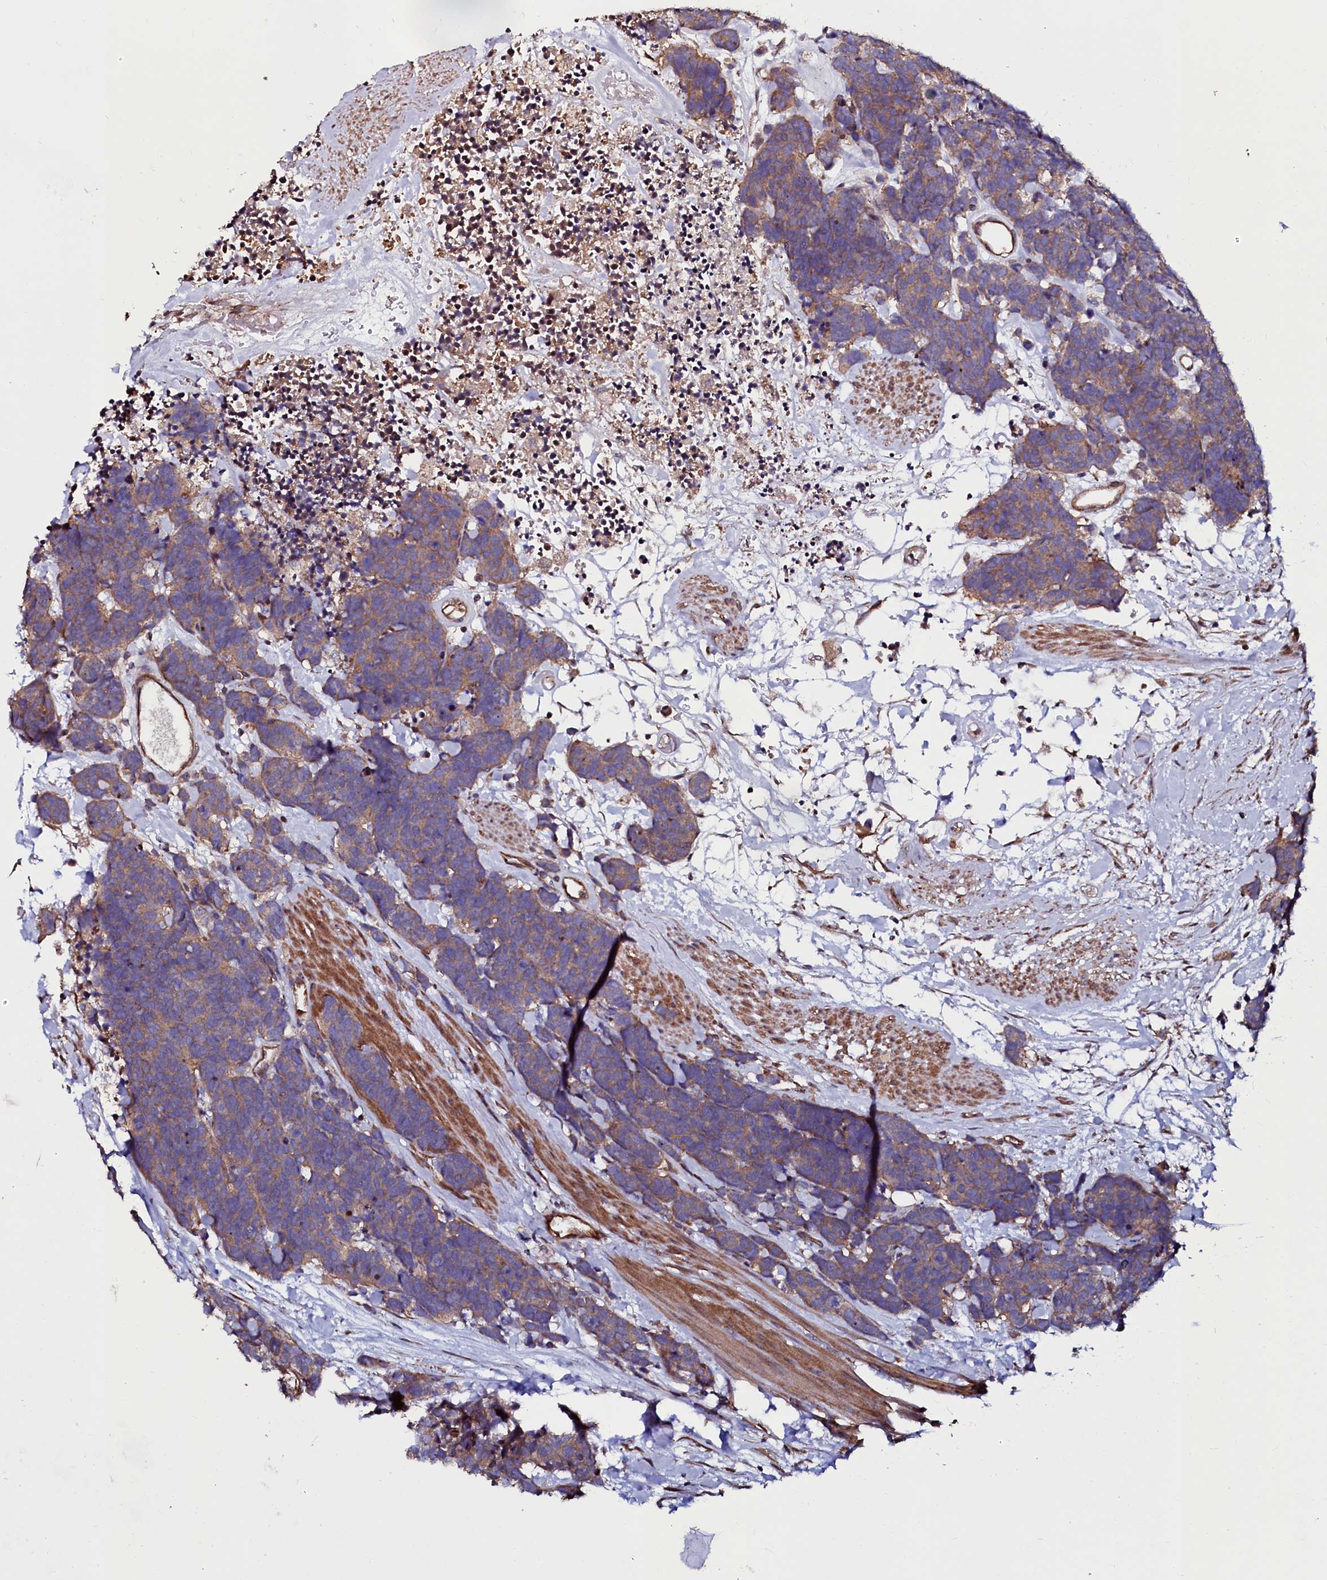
{"staining": {"intensity": "moderate", "quantity": ">75%", "location": "cytoplasmic/membranous"}, "tissue": "carcinoid", "cell_type": "Tumor cells", "image_type": "cancer", "snomed": [{"axis": "morphology", "description": "Carcinoma, NOS"}, {"axis": "morphology", "description": "Carcinoid, malignant, NOS"}, {"axis": "topography", "description": "Urinary bladder"}], "caption": "IHC (DAB) staining of human carcinoid exhibits moderate cytoplasmic/membranous protein expression in approximately >75% of tumor cells.", "gene": "USPL1", "patient": {"sex": "male", "age": 57}}